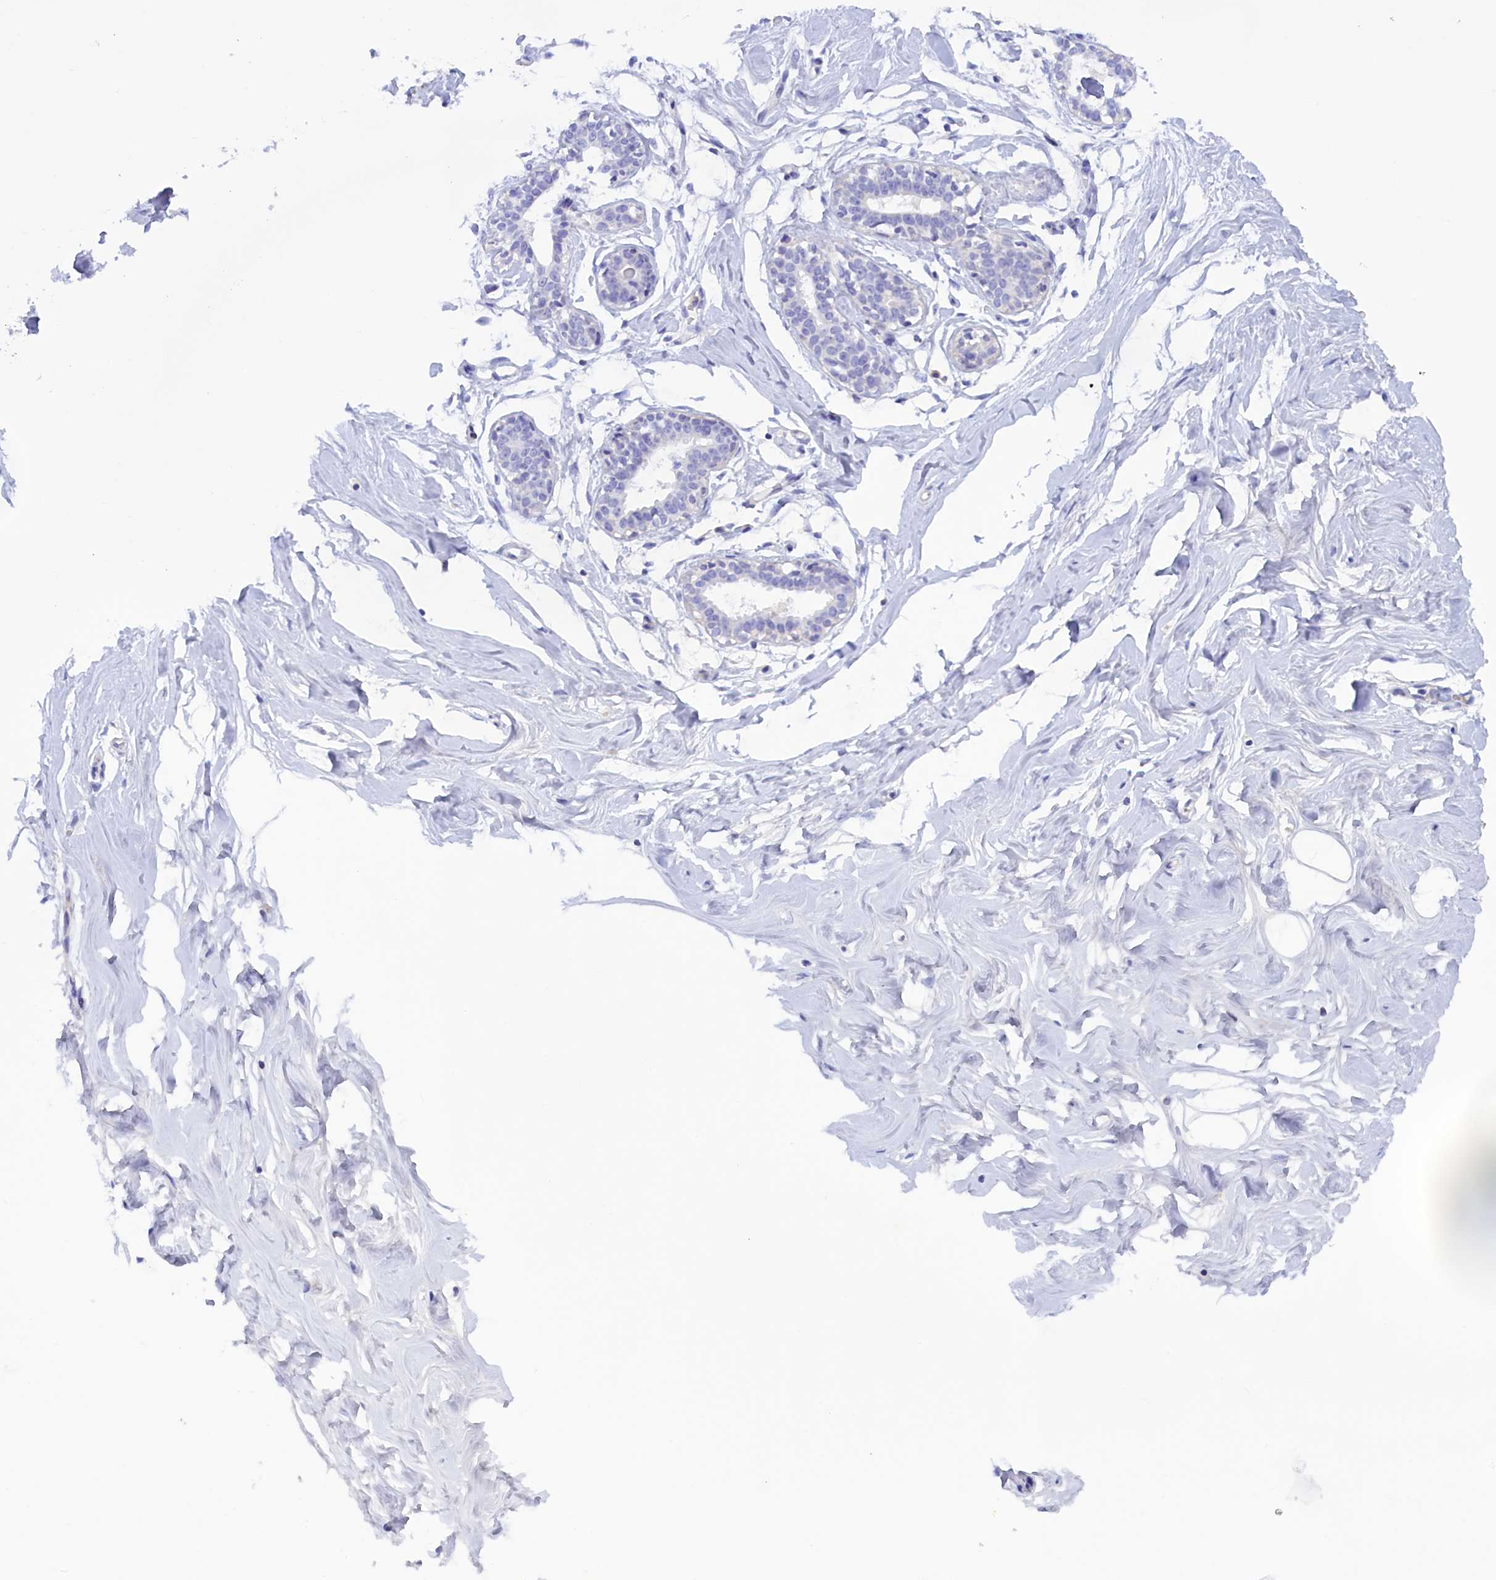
{"staining": {"intensity": "negative", "quantity": "none", "location": "none"}, "tissue": "breast", "cell_type": "Adipocytes", "image_type": "normal", "snomed": [{"axis": "morphology", "description": "Normal tissue, NOS"}, {"axis": "morphology", "description": "Adenoma, NOS"}, {"axis": "topography", "description": "Breast"}], "caption": "Adipocytes show no significant positivity in normal breast.", "gene": "PROK2", "patient": {"sex": "female", "age": 23}}